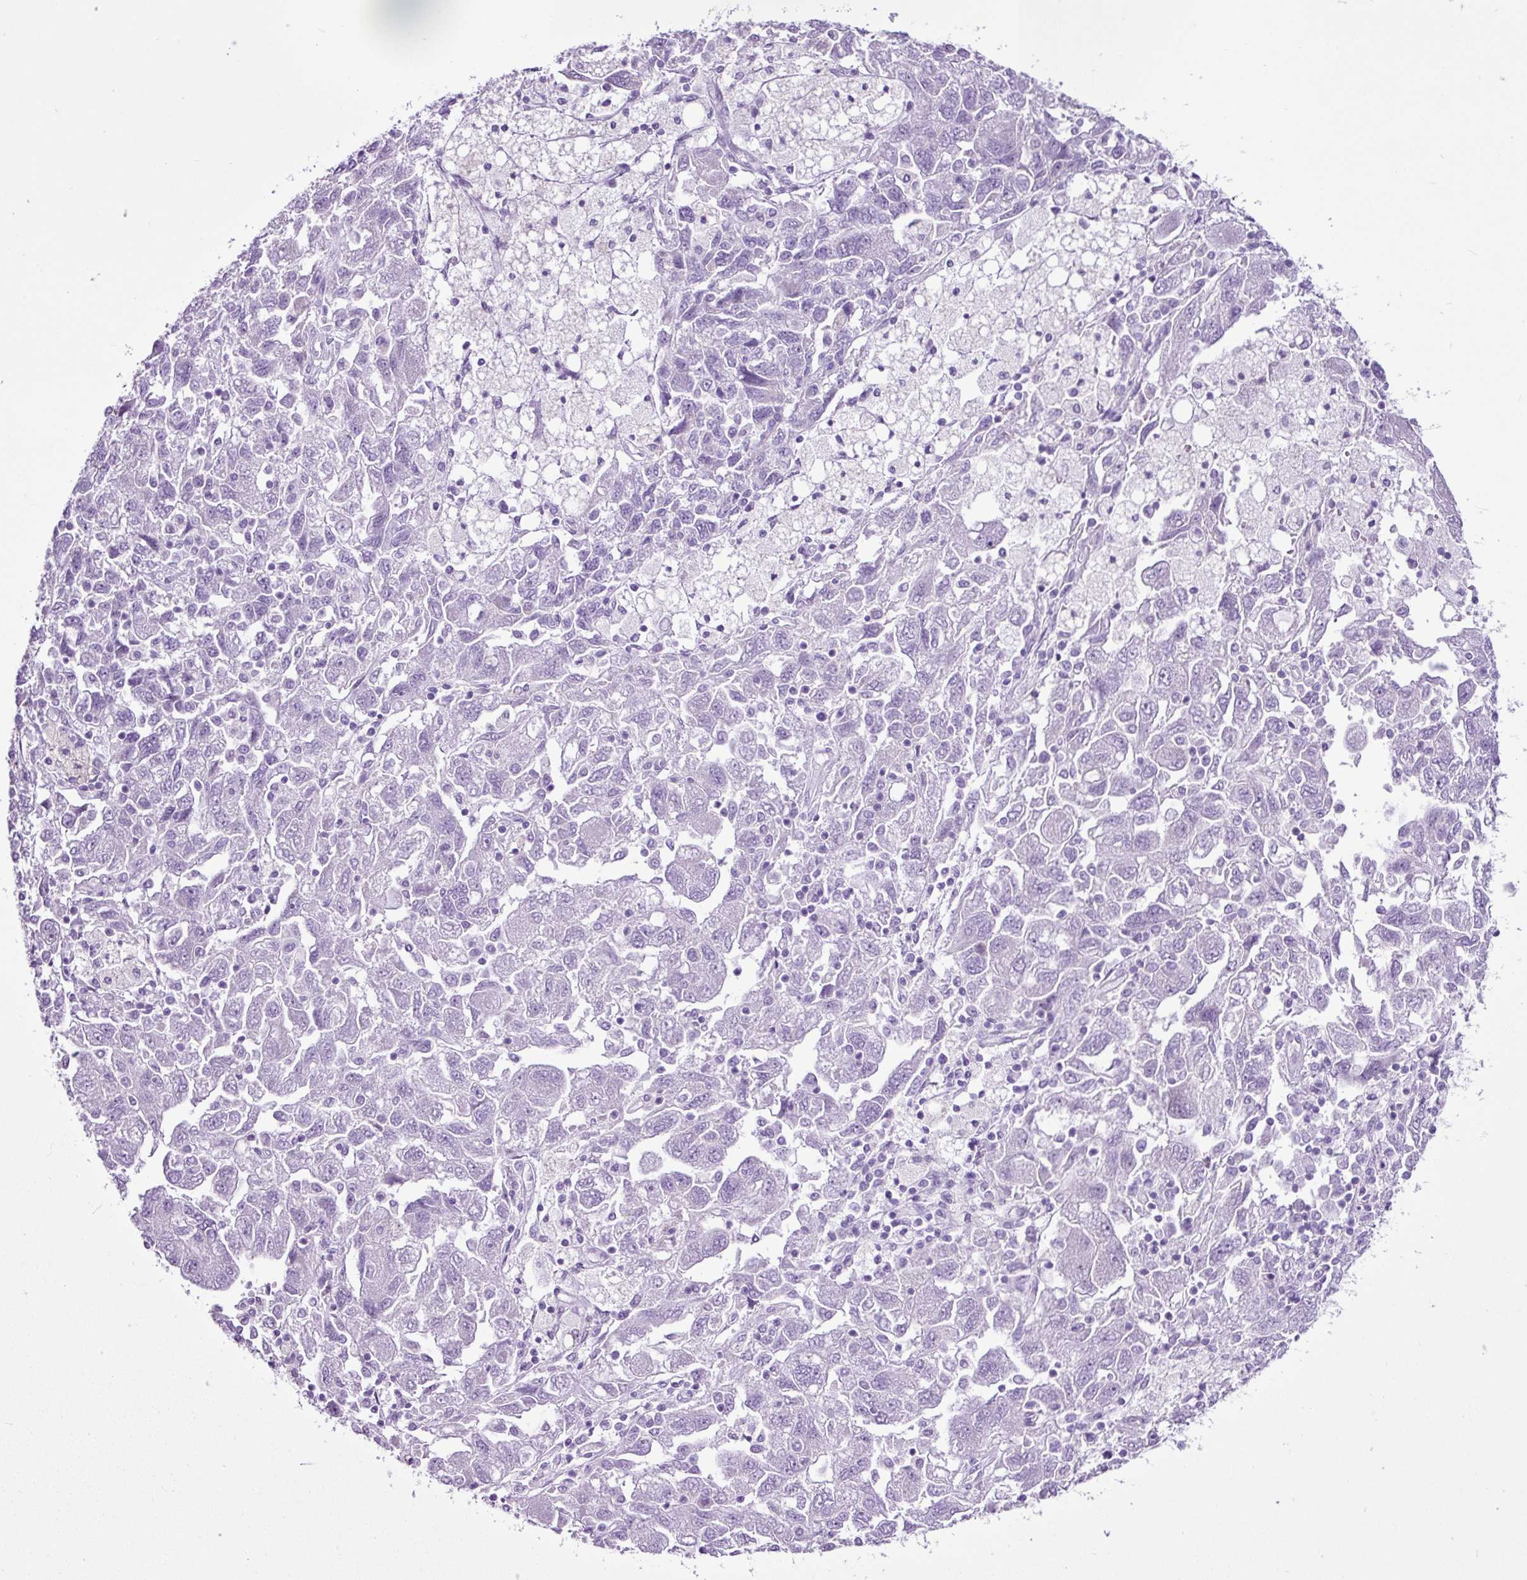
{"staining": {"intensity": "negative", "quantity": "none", "location": "none"}, "tissue": "ovarian cancer", "cell_type": "Tumor cells", "image_type": "cancer", "snomed": [{"axis": "morphology", "description": "Carcinoma, NOS"}, {"axis": "morphology", "description": "Cystadenocarcinoma, serous, NOS"}, {"axis": "topography", "description": "Ovary"}], "caption": "Carcinoma (ovarian) was stained to show a protein in brown. There is no significant positivity in tumor cells. (Stains: DAB (3,3'-diaminobenzidine) immunohistochemistry with hematoxylin counter stain, Microscopy: brightfield microscopy at high magnification).", "gene": "PGR", "patient": {"sex": "female", "age": 69}}